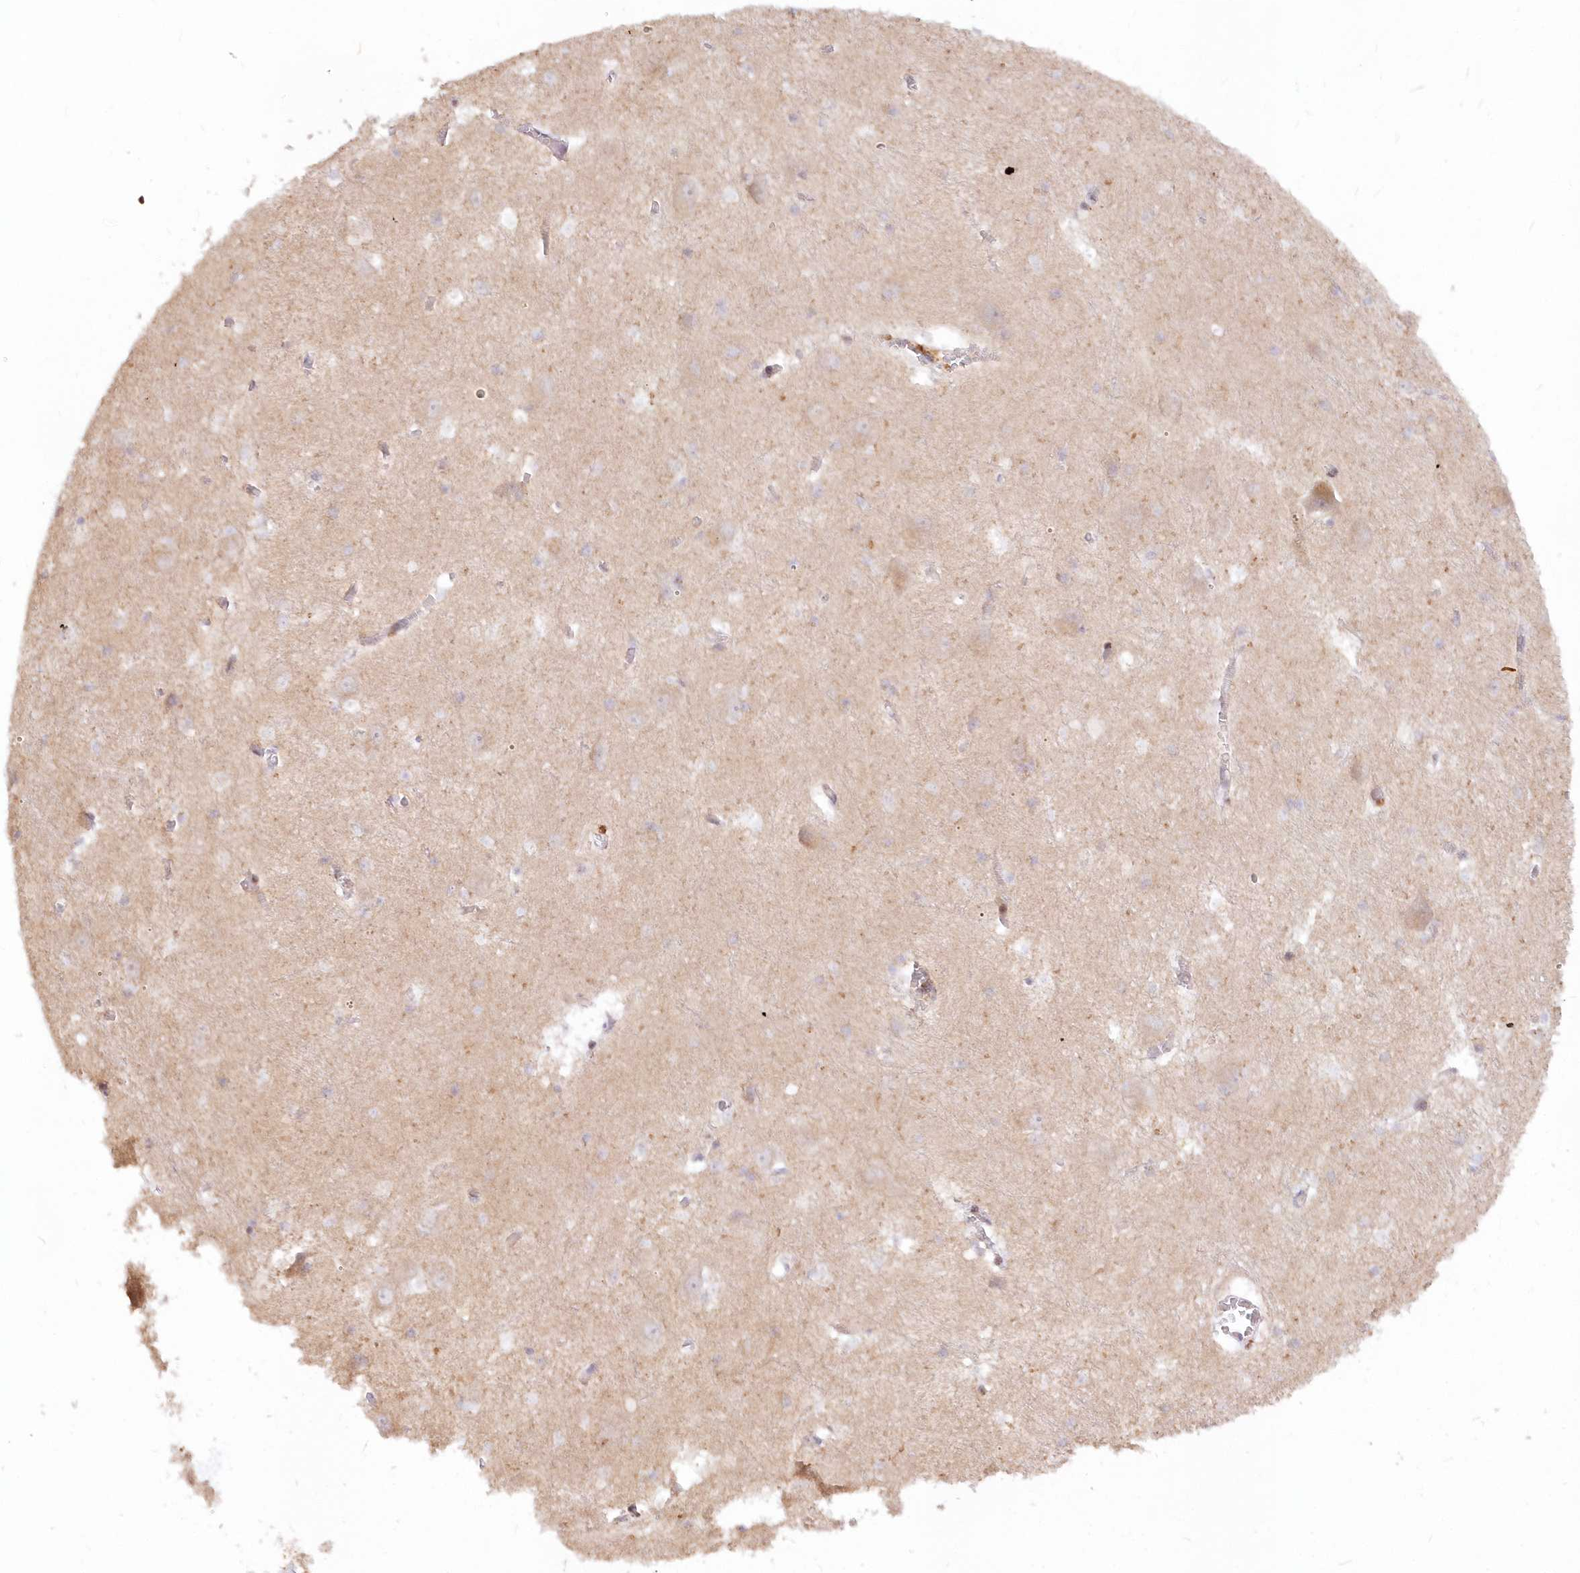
{"staining": {"intensity": "negative", "quantity": "none", "location": "none"}, "tissue": "caudate", "cell_type": "Glial cells", "image_type": "normal", "snomed": [{"axis": "morphology", "description": "Normal tissue, NOS"}, {"axis": "topography", "description": "Lateral ventricle wall"}], "caption": "Photomicrograph shows no protein positivity in glial cells of normal caudate. (DAB IHC visualized using brightfield microscopy, high magnification).", "gene": "MTMR3", "patient": {"sex": "male", "age": 37}}